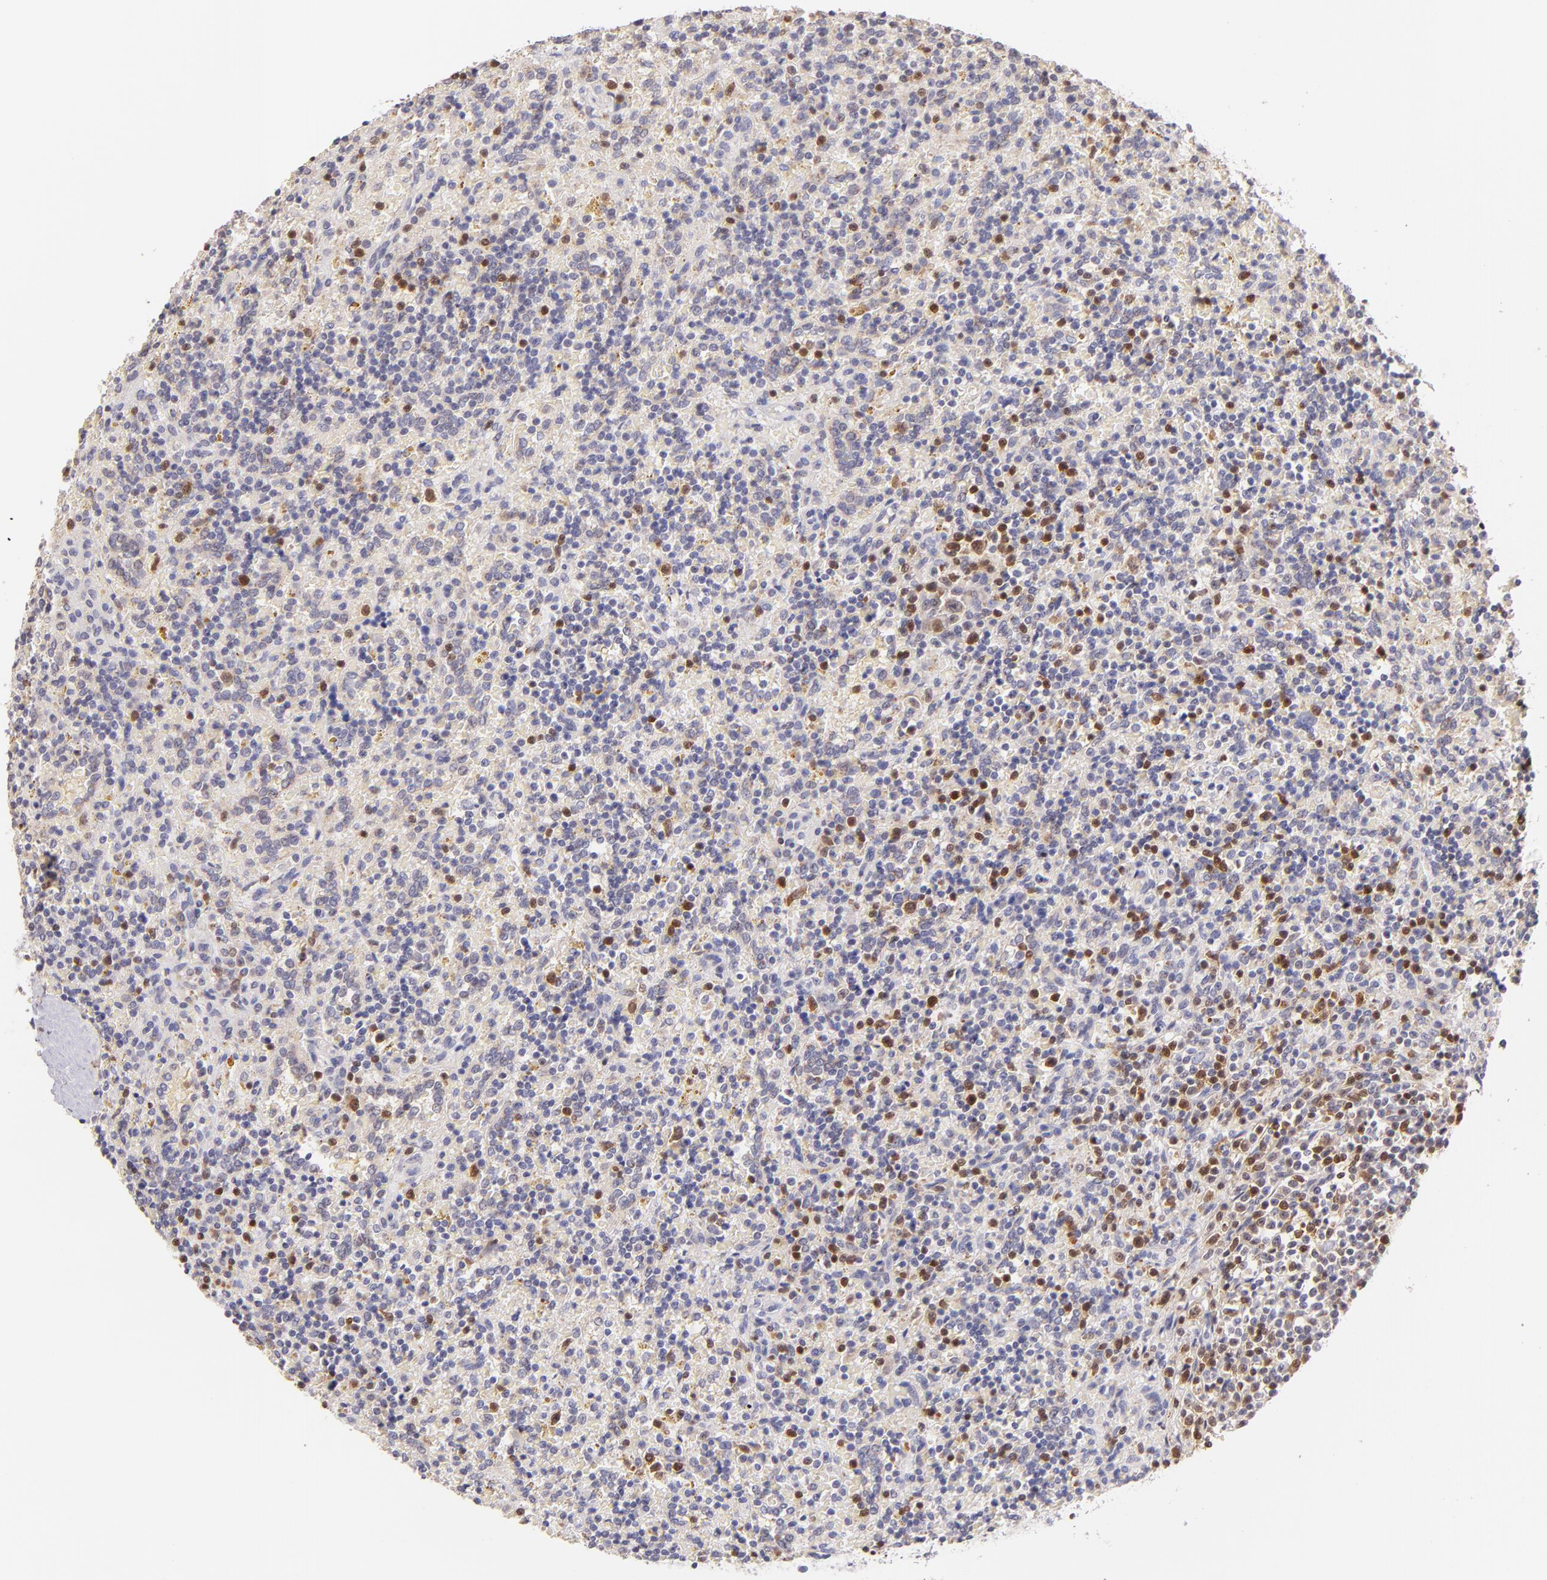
{"staining": {"intensity": "negative", "quantity": "none", "location": "none"}, "tissue": "lymphoma", "cell_type": "Tumor cells", "image_type": "cancer", "snomed": [{"axis": "morphology", "description": "Malignant lymphoma, non-Hodgkin's type, Low grade"}, {"axis": "topography", "description": "Spleen"}], "caption": "The micrograph shows no significant positivity in tumor cells of lymphoma.", "gene": "ZAP70", "patient": {"sex": "male", "age": 67}}